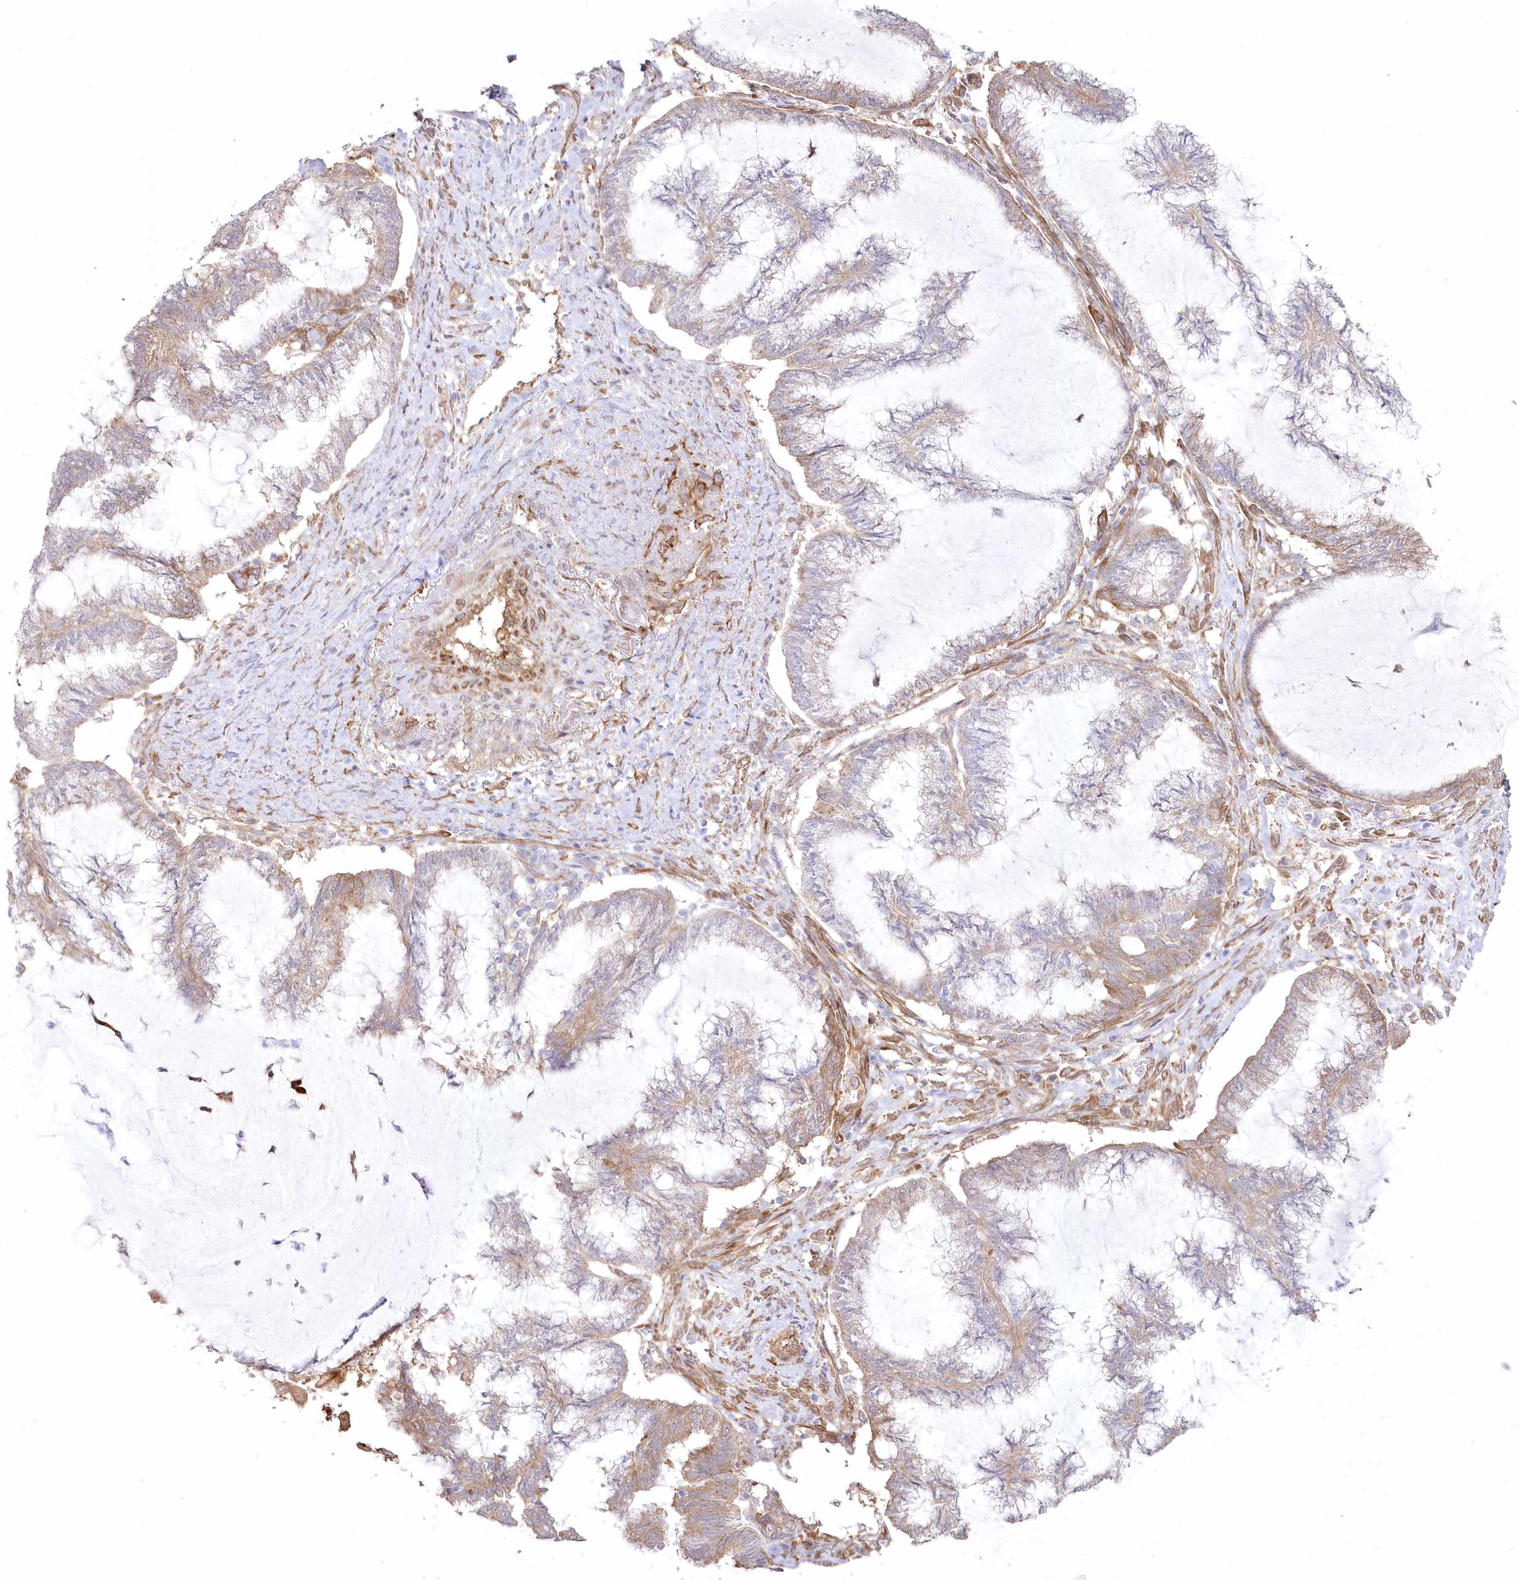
{"staining": {"intensity": "weak", "quantity": "25%-75%", "location": "cytoplasmic/membranous"}, "tissue": "endometrial cancer", "cell_type": "Tumor cells", "image_type": "cancer", "snomed": [{"axis": "morphology", "description": "Adenocarcinoma, NOS"}, {"axis": "topography", "description": "Endometrium"}], "caption": "Human endometrial cancer (adenocarcinoma) stained with a protein marker exhibits weak staining in tumor cells.", "gene": "SH3PXD2B", "patient": {"sex": "female", "age": 86}}